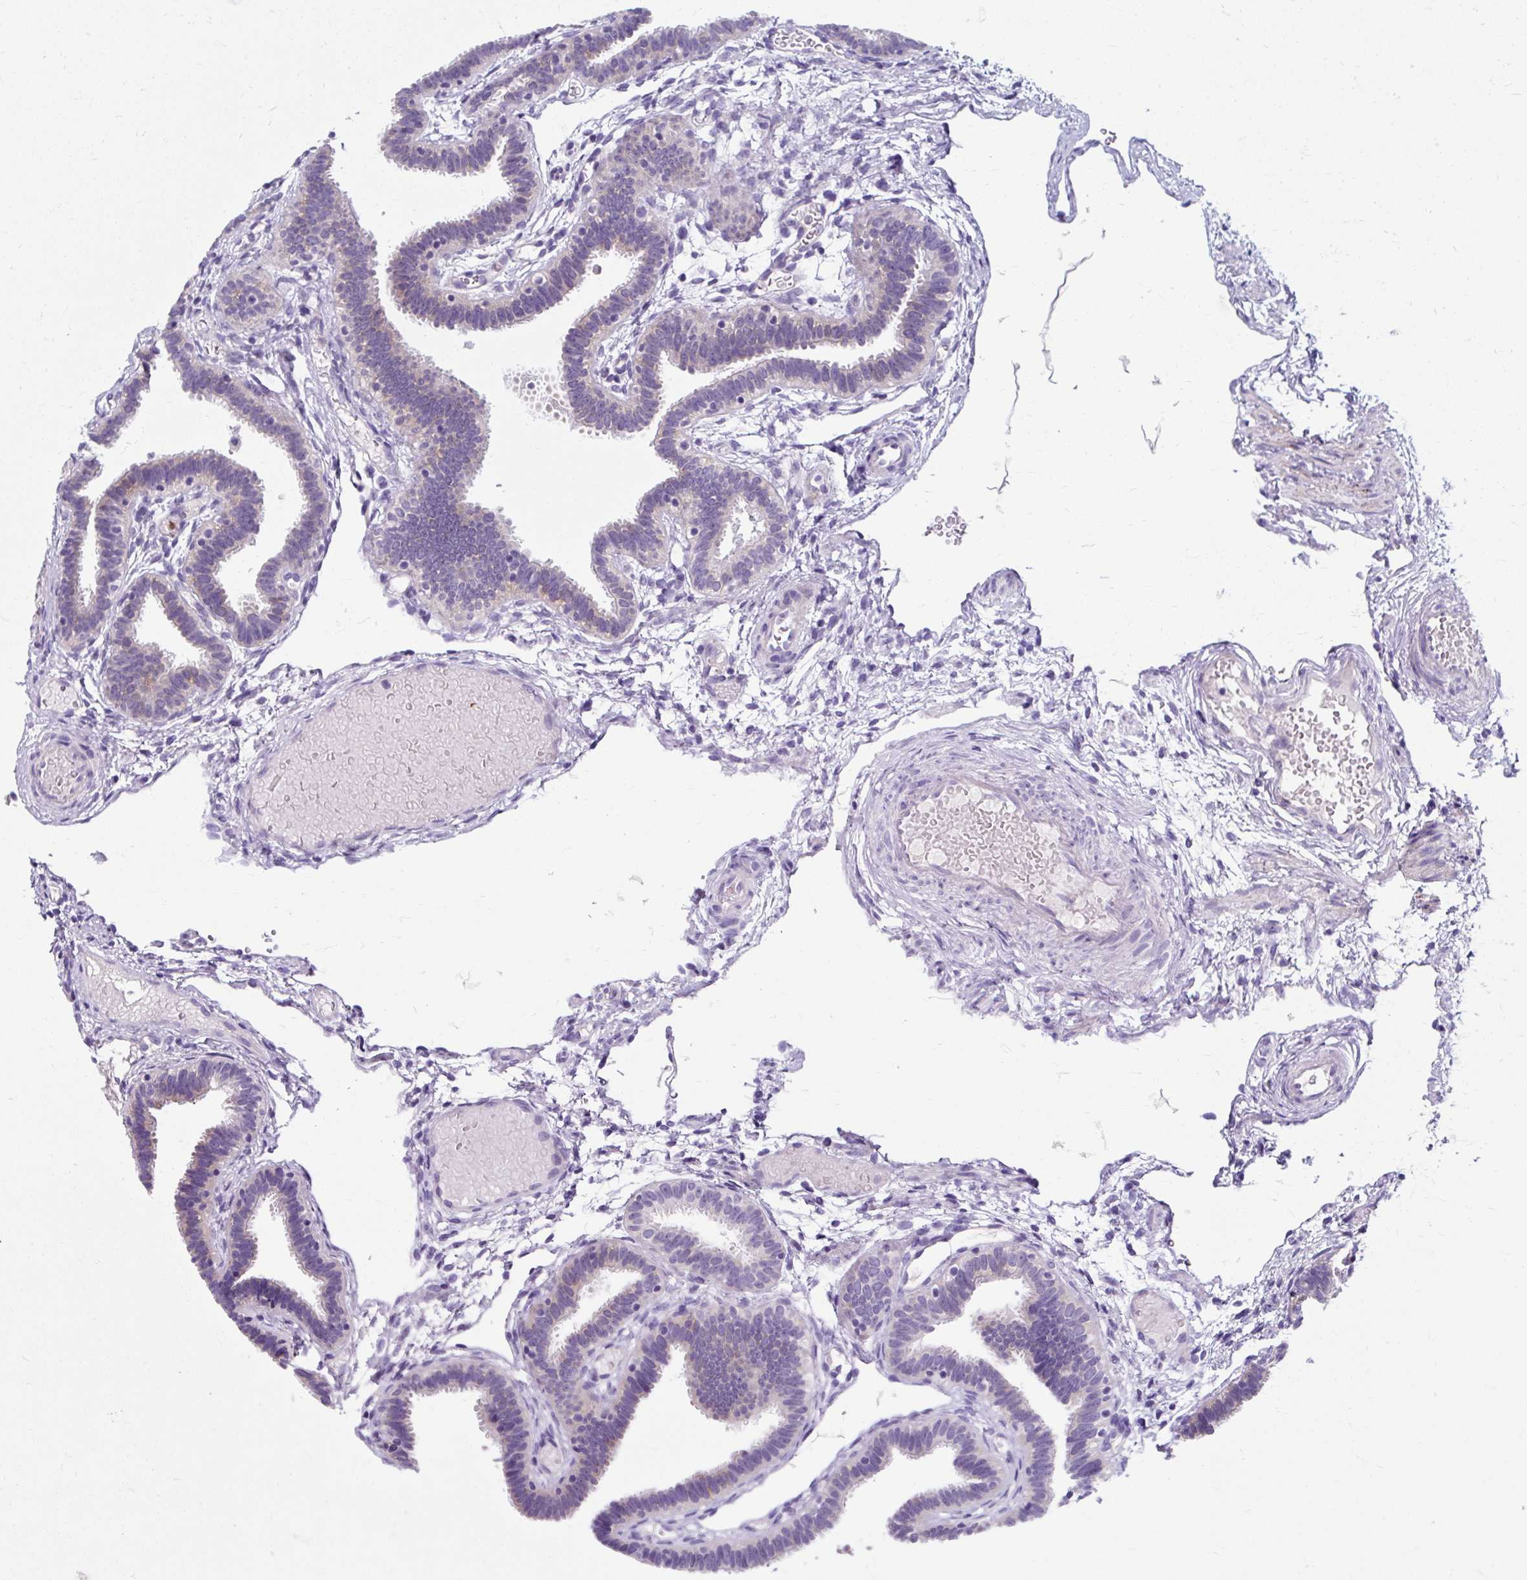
{"staining": {"intensity": "negative", "quantity": "none", "location": "none"}, "tissue": "fallopian tube", "cell_type": "Glandular cells", "image_type": "normal", "snomed": [{"axis": "morphology", "description": "Normal tissue, NOS"}, {"axis": "topography", "description": "Fallopian tube"}], "caption": "Protein analysis of unremarkable fallopian tube reveals no significant staining in glandular cells. (Stains: DAB (3,3'-diaminobenzidine) IHC with hematoxylin counter stain, Microscopy: brightfield microscopy at high magnification).", "gene": "ZNF555", "patient": {"sex": "female", "age": 37}}